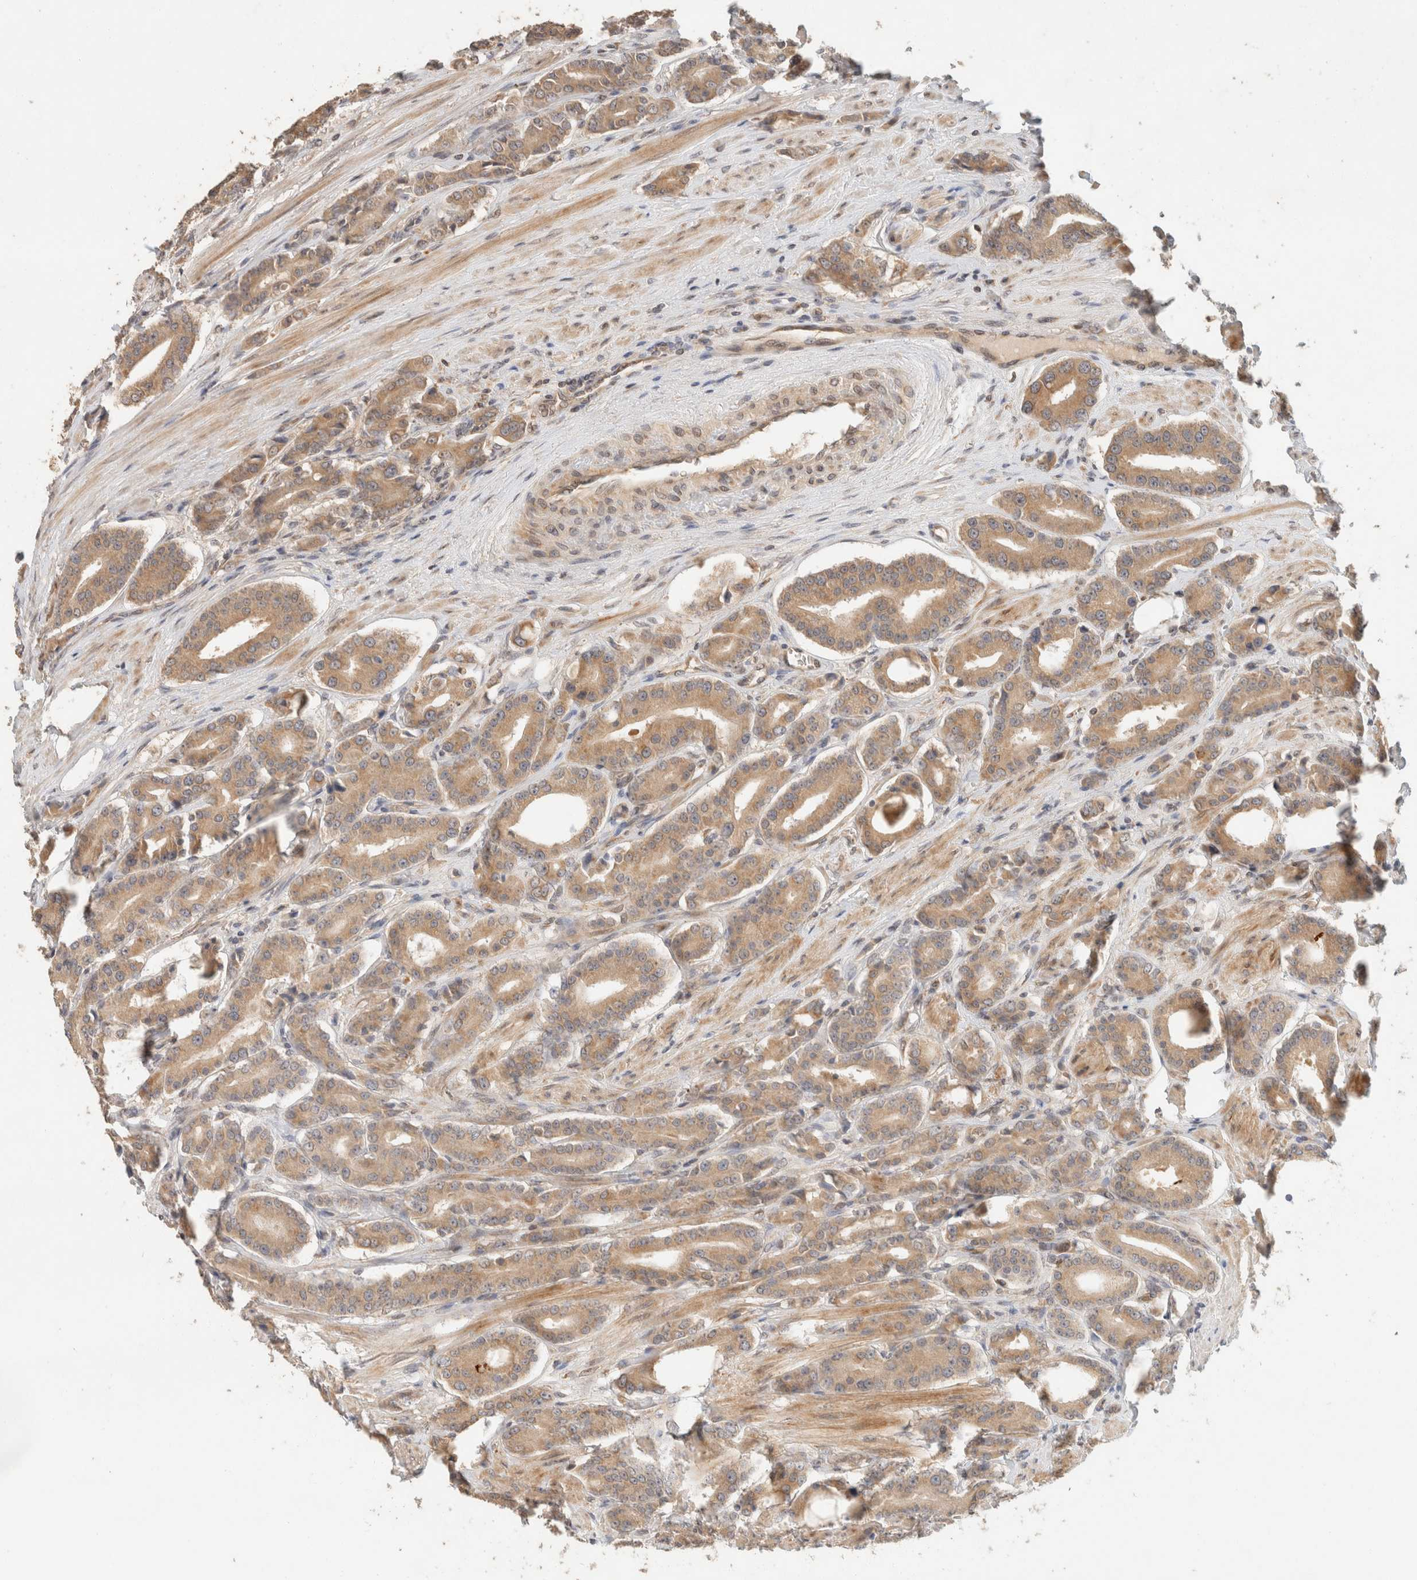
{"staining": {"intensity": "moderate", "quantity": ">75%", "location": "cytoplasmic/membranous"}, "tissue": "prostate cancer", "cell_type": "Tumor cells", "image_type": "cancer", "snomed": [{"axis": "morphology", "description": "Adenocarcinoma, High grade"}, {"axis": "topography", "description": "Prostate"}], "caption": "Tumor cells show moderate cytoplasmic/membranous positivity in approximately >75% of cells in prostate cancer.", "gene": "TACC1", "patient": {"sex": "male", "age": 71}}